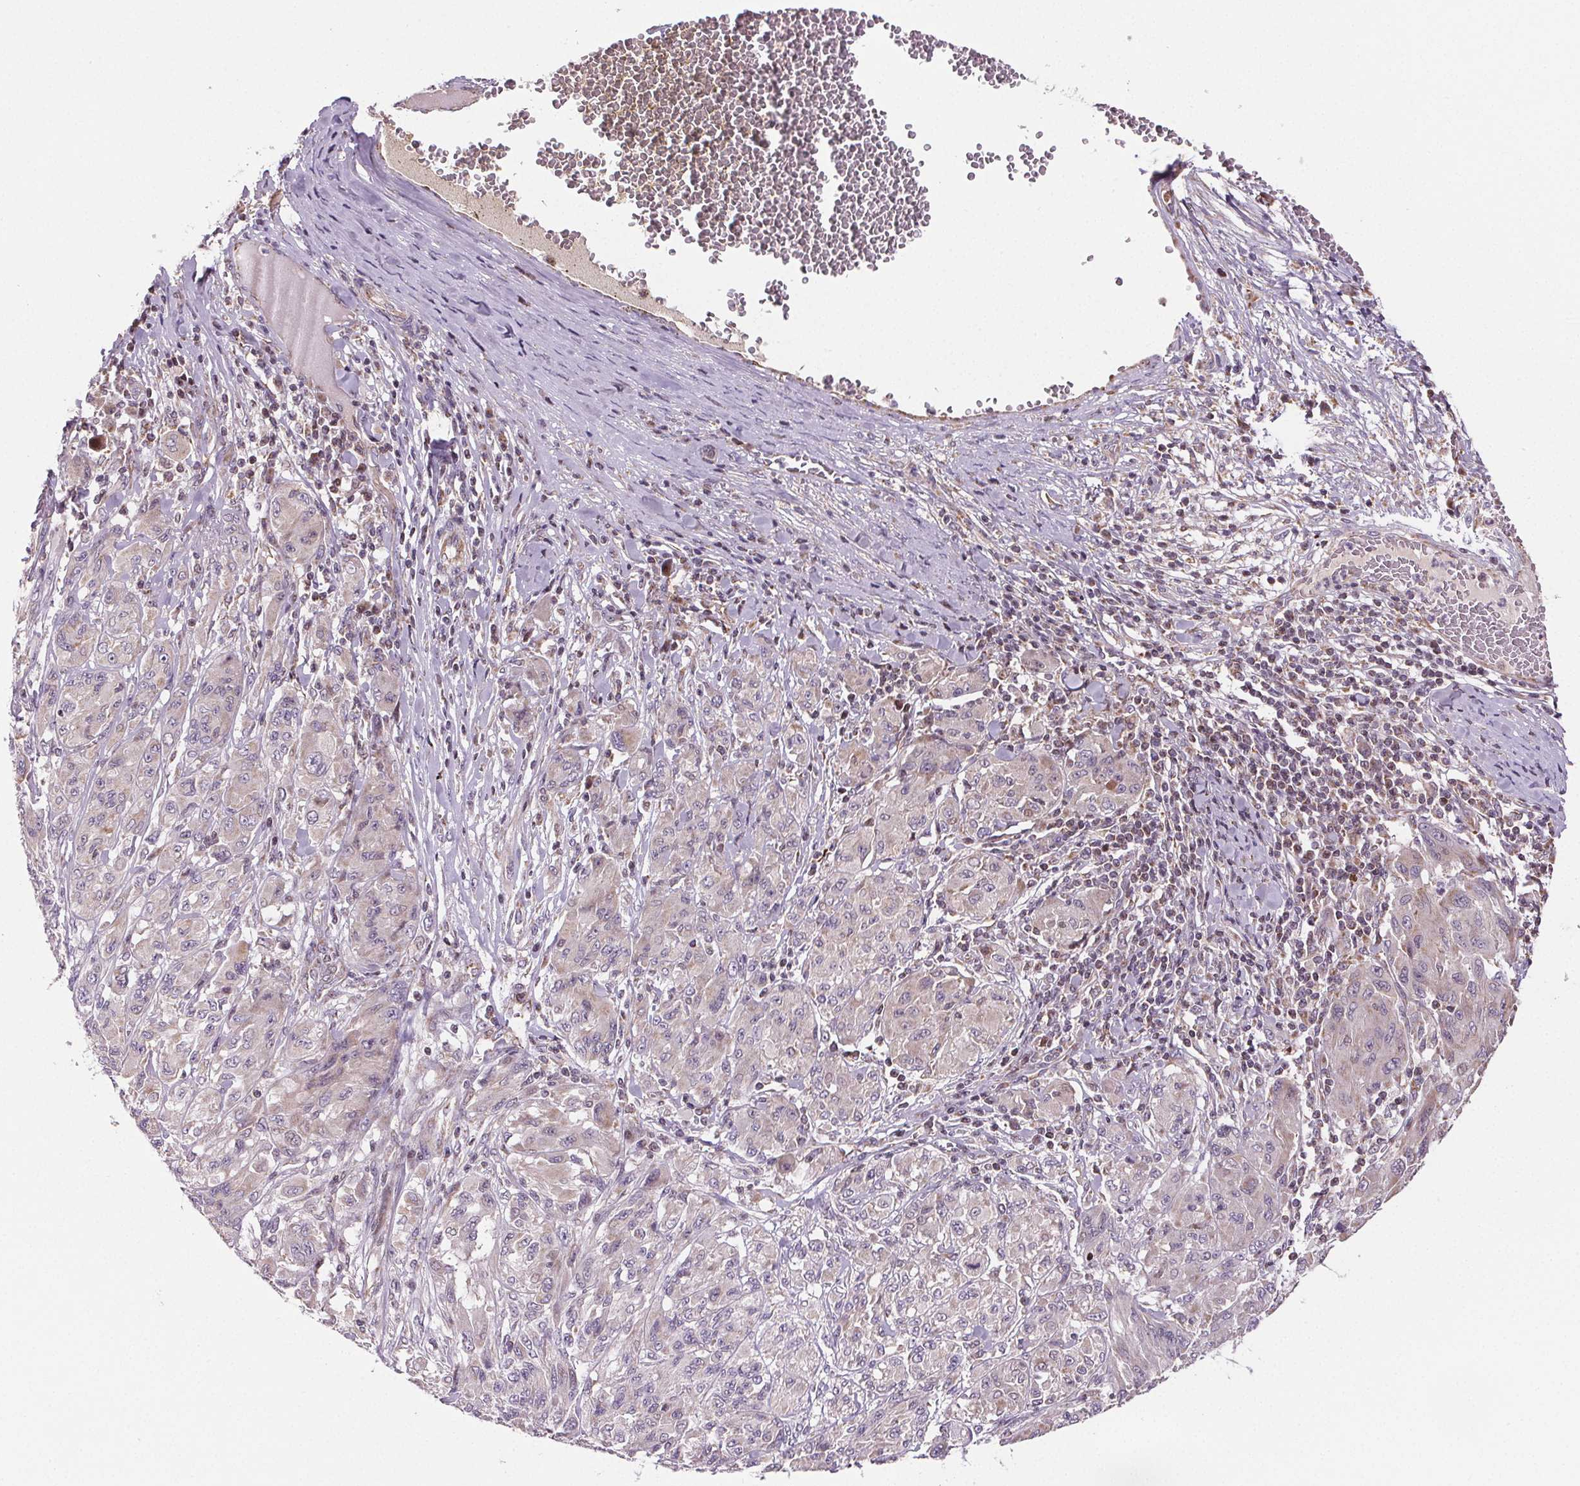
{"staining": {"intensity": "negative", "quantity": "none", "location": "none"}, "tissue": "melanoma", "cell_type": "Tumor cells", "image_type": "cancer", "snomed": [{"axis": "morphology", "description": "Malignant melanoma, NOS"}, {"axis": "topography", "description": "Skin"}], "caption": "Immunohistochemistry of human melanoma reveals no staining in tumor cells.", "gene": "SUCLA2", "patient": {"sex": "female", "age": 91}}